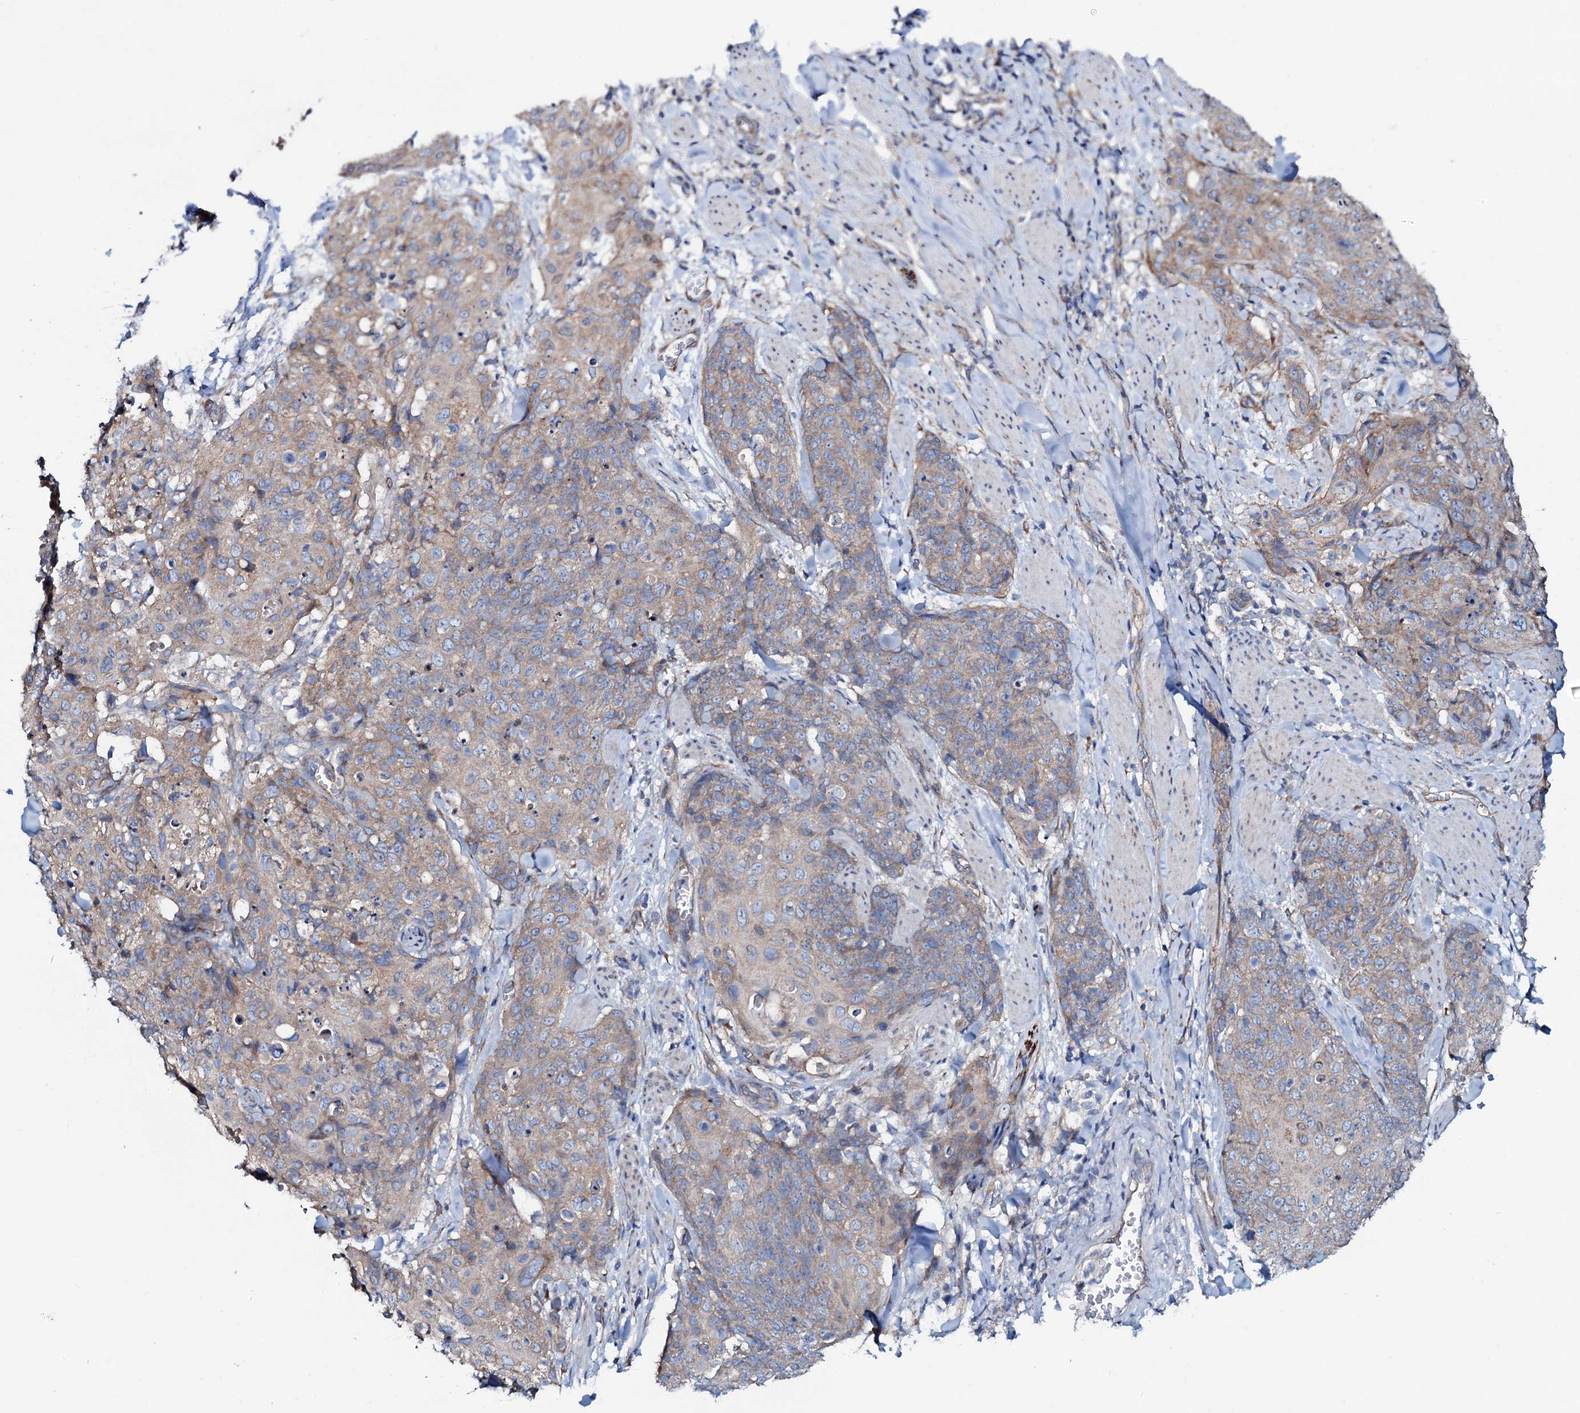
{"staining": {"intensity": "weak", "quantity": "25%-75%", "location": "cytoplasmic/membranous"}, "tissue": "skin cancer", "cell_type": "Tumor cells", "image_type": "cancer", "snomed": [{"axis": "morphology", "description": "Squamous cell carcinoma, NOS"}, {"axis": "topography", "description": "Skin"}, {"axis": "topography", "description": "Vulva"}], "caption": "Immunohistochemistry micrograph of neoplastic tissue: human skin squamous cell carcinoma stained using immunohistochemistry shows low levels of weak protein expression localized specifically in the cytoplasmic/membranous of tumor cells, appearing as a cytoplasmic/membranous brown color.", "gene": "STARD13", "patient": {"sex": "female", "age": 85}}